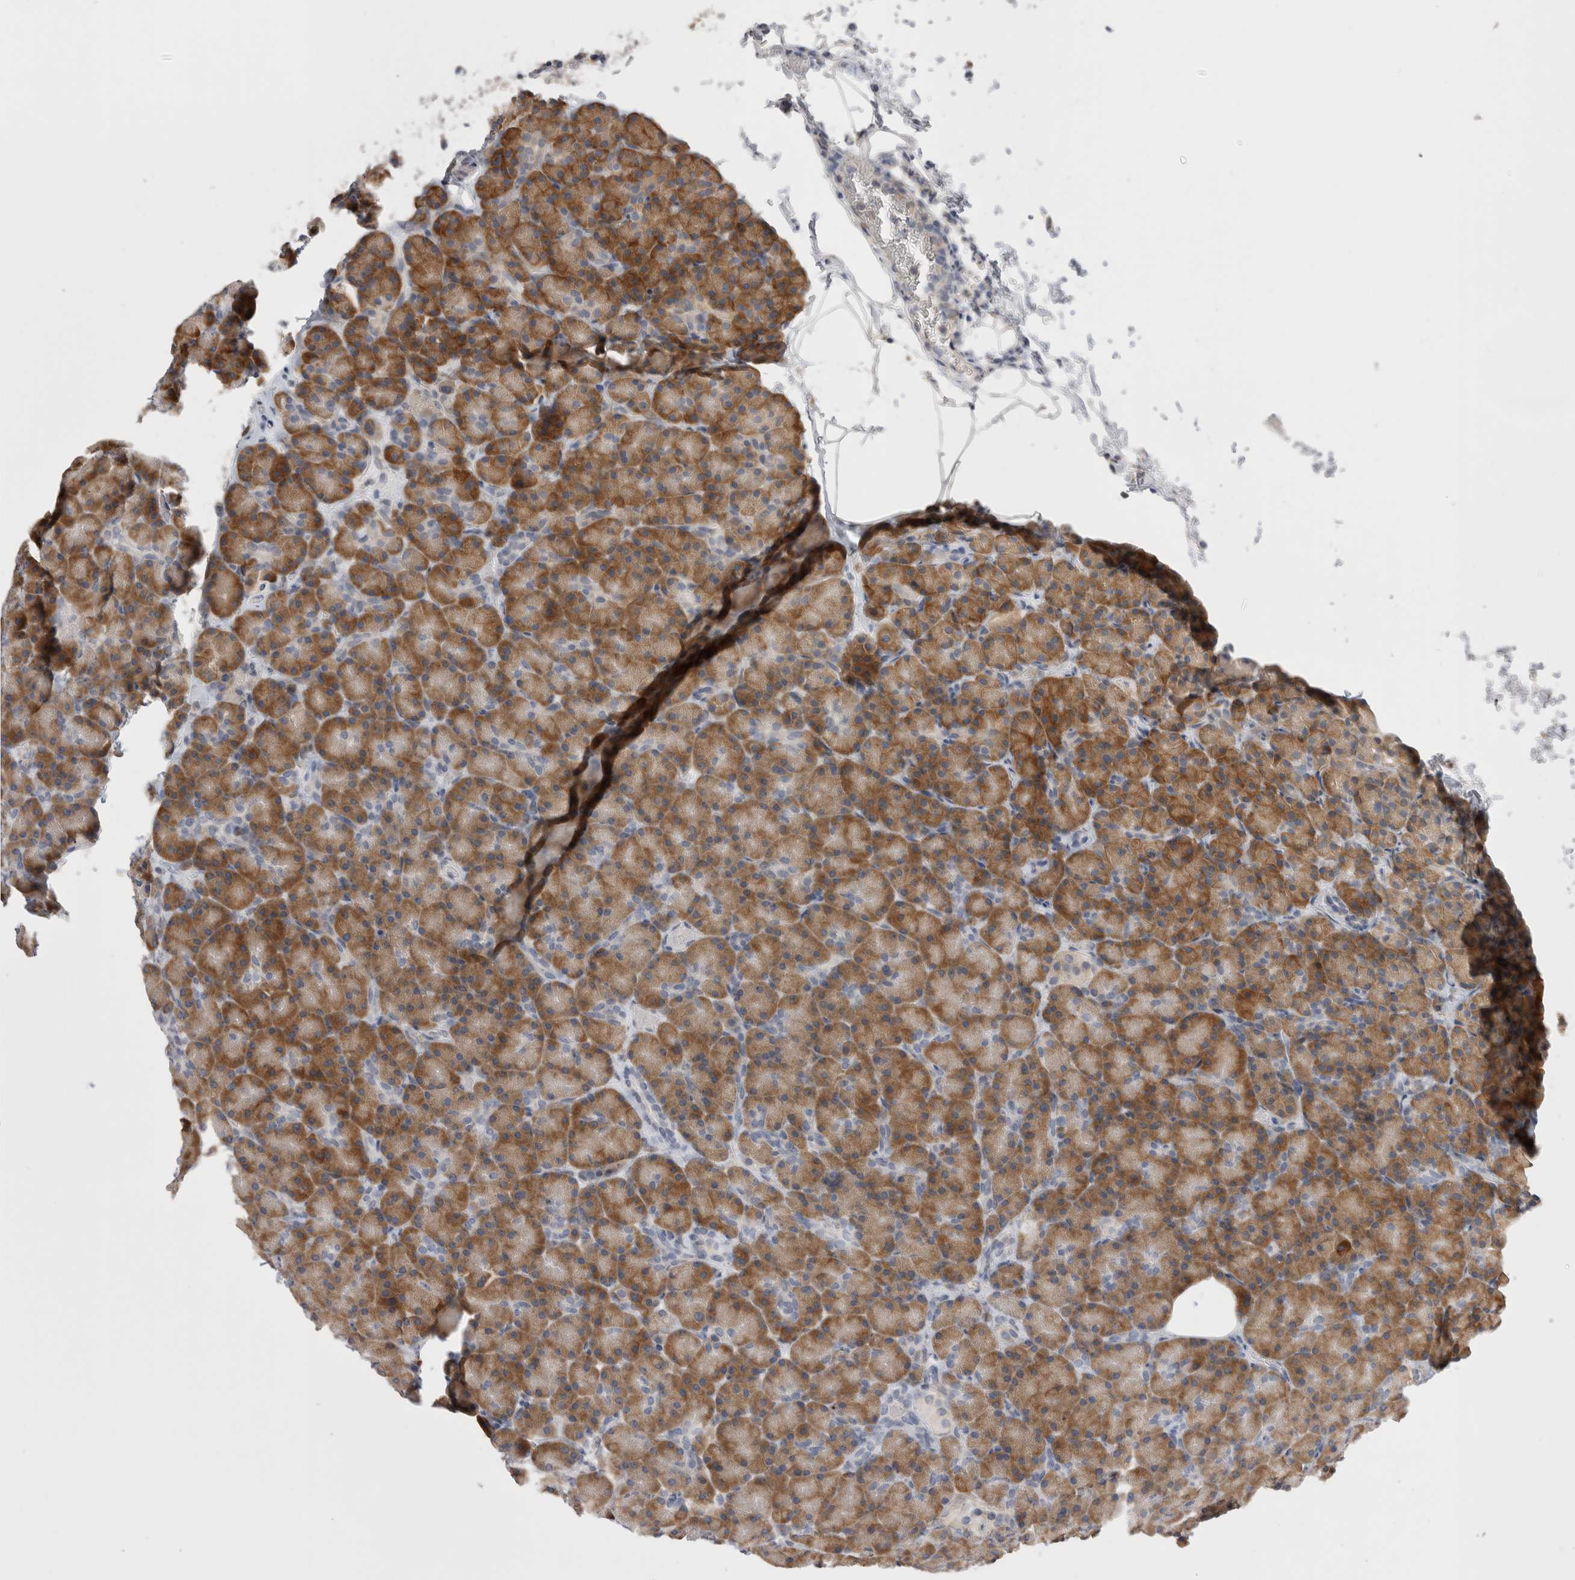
{"staining": {"intensity": "moderate", "quantity": ">75%", "location": "cytoplasmic/membranous"}, "tissue": "pancreas", "cell_type": "Exocrine glandular cells", "image_type": "normal", "snomed": [{"axis": "morphology", "description": "Normal tissue, NOS"}, {"axis": "topography", "description": "Pancreas"}], "caption": "Approximately >75% of exocrine glandular cells in unremarkable human pancreas display moderate cytoplasmic/membranous protein expression as visualized by brown immunohistochemical staining.", "gene": "VCPIP1", "patient": {"sex": "female", "age": 43}}